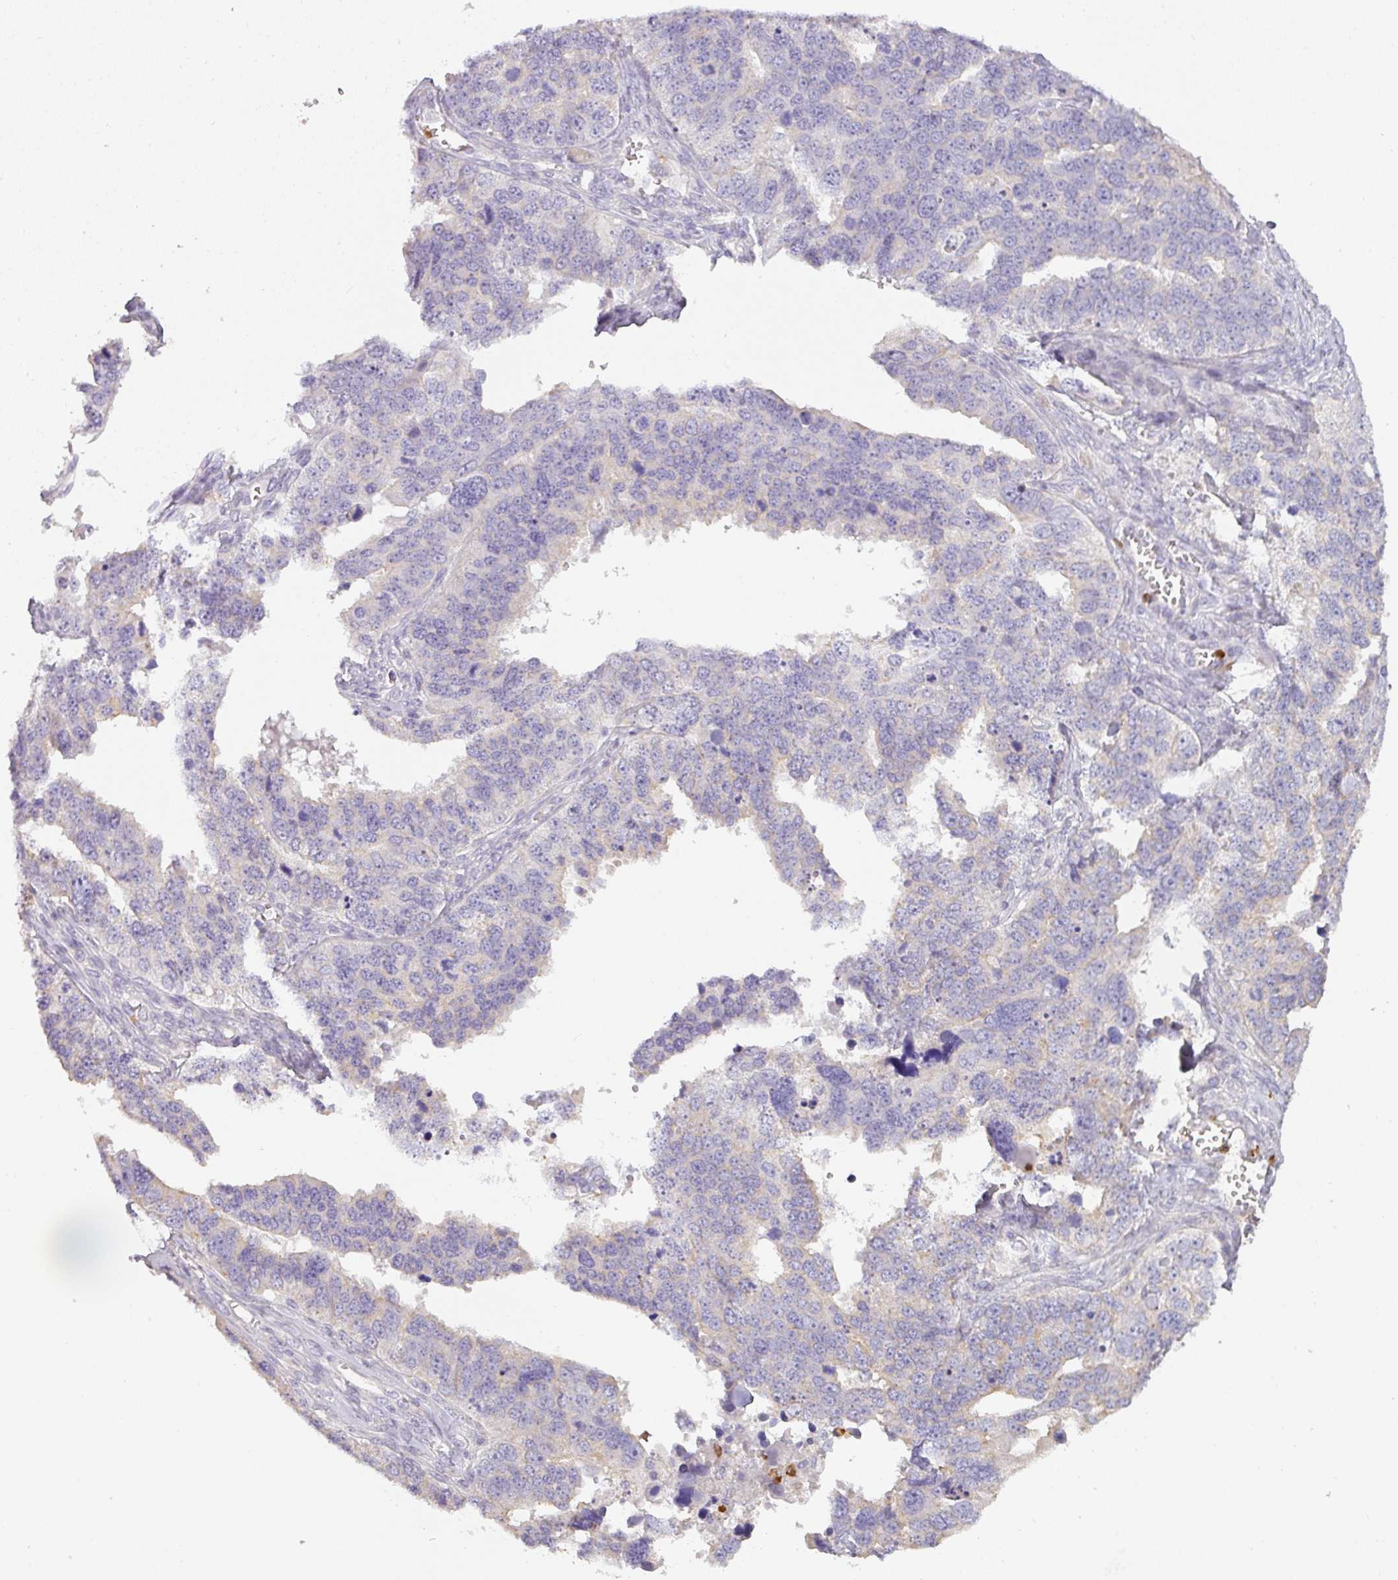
{"staining": {"intensity": "negative", "quantity": "none", "location": "none"}, "tissue": "ovarian cancer", "cell_type": "Tumor cells", "image_type": "cancer", "snomed": [{"axis": "morphology", "description": "Cystadenocarcinoma, serous, NOS"}, {"axis": "topography", "description": "Ovary"}], "caption": "DAB (3,3'-diaminobenzidine) immunohistochemical staining of human ovarian cancer reveals no significant staining in tumor cells. (Immunohistochemistry, brightfield microscopy, high magnification).", "gene": "HHEX", "patient": {"sex": "female", "age": 76}}